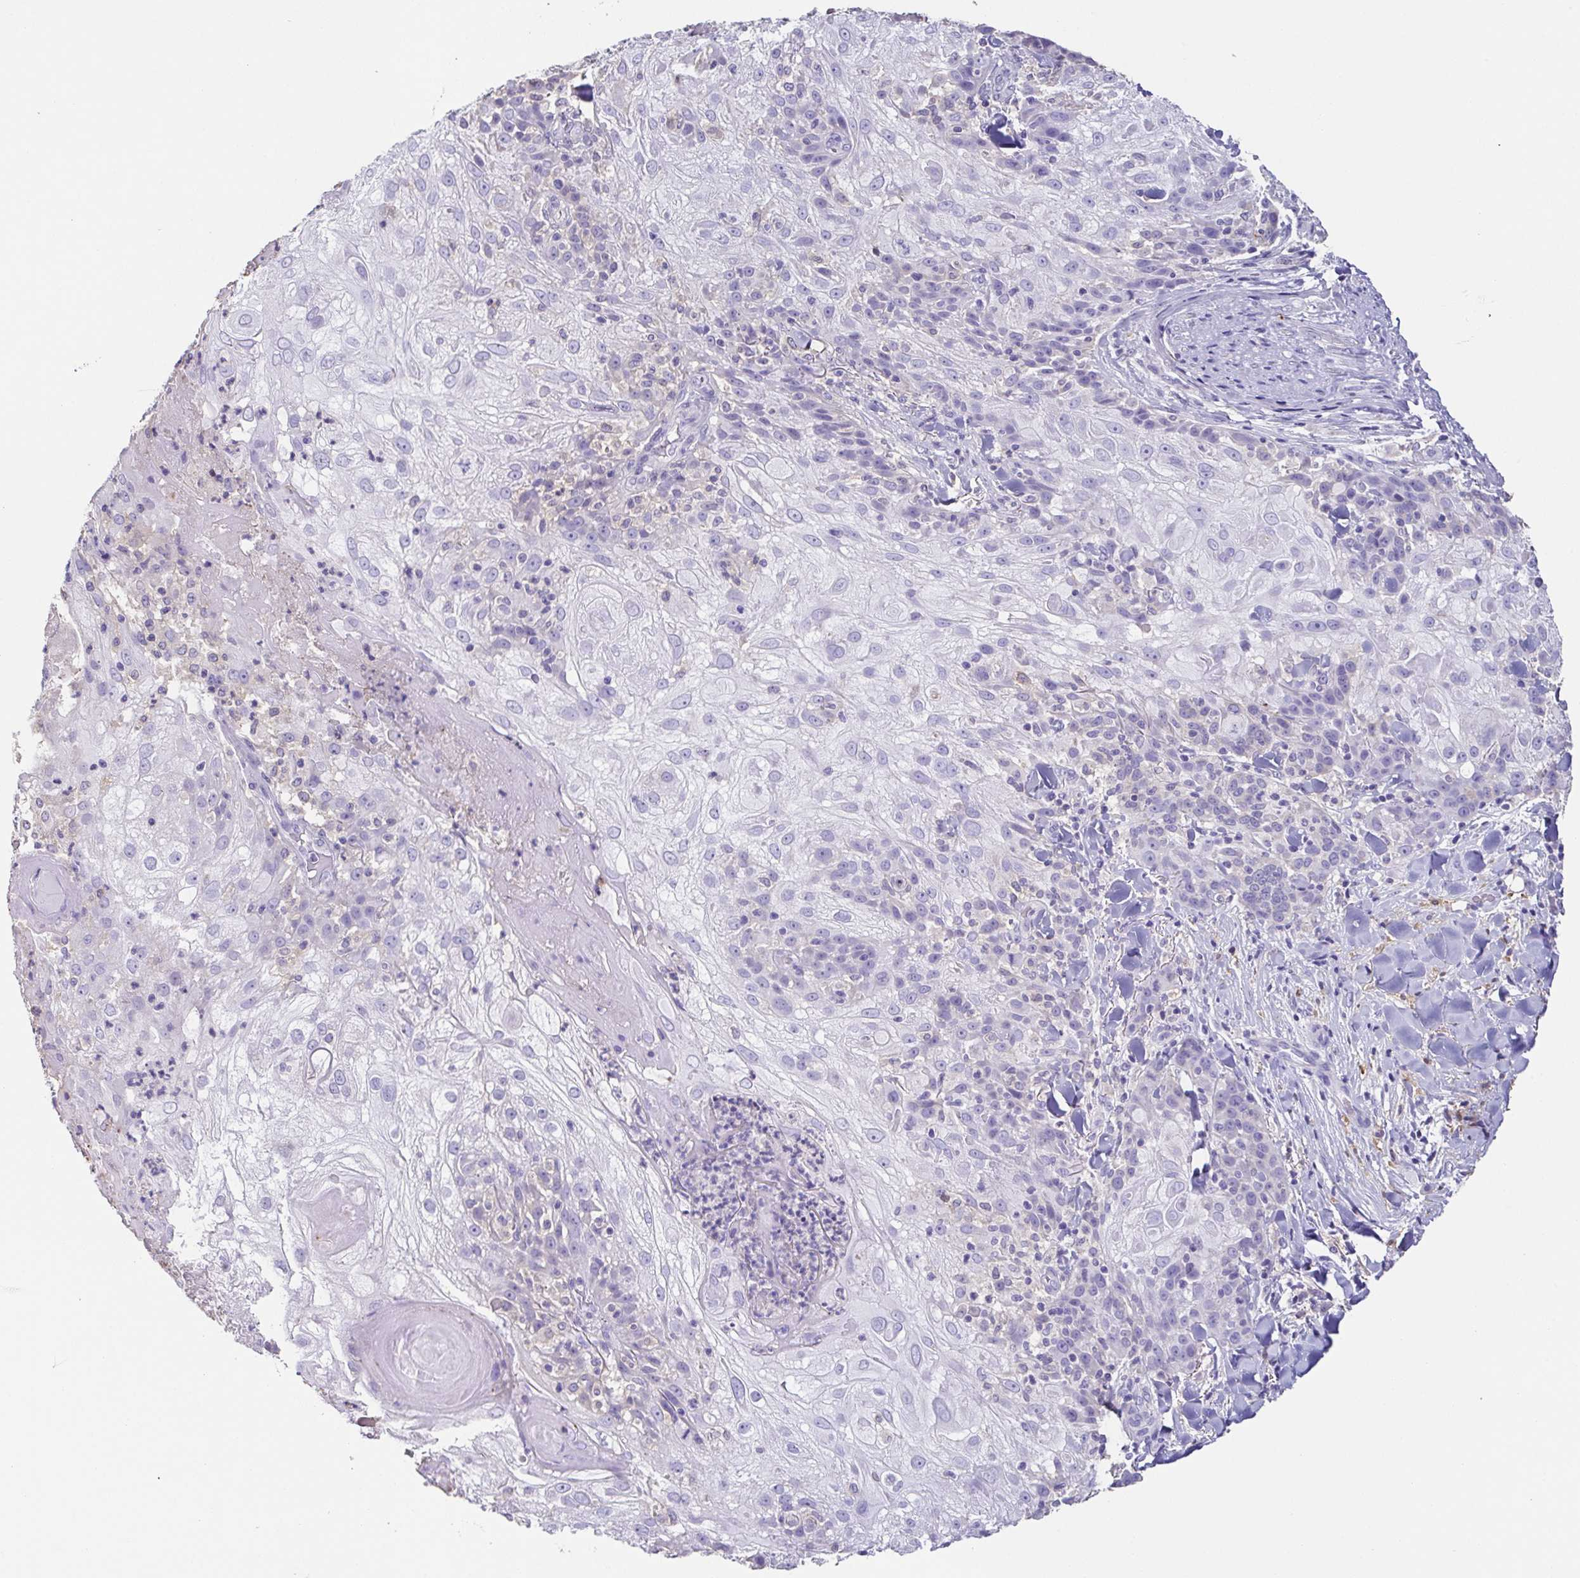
{"staining": {"intensity": "negative", "quantity": "none", "location": "none"}, "tissue": "skin cancer", "cell_type": "Tumor cells", "image_type": "cancer", "snomed": [{"axis": "morphology", "description": "Normal tissue, NOS"}, {"axis": "morphology", "description": "Squamous cell carcinoma, NOS"}, {"axis": "topography", "description": "Skin"}], "caption": "Tumor cells show no significant protein staining in skin cancer (squamous cell carcinoma).", "gene": "ANXA10", "patient": {"sex": "female", "age": 83}}